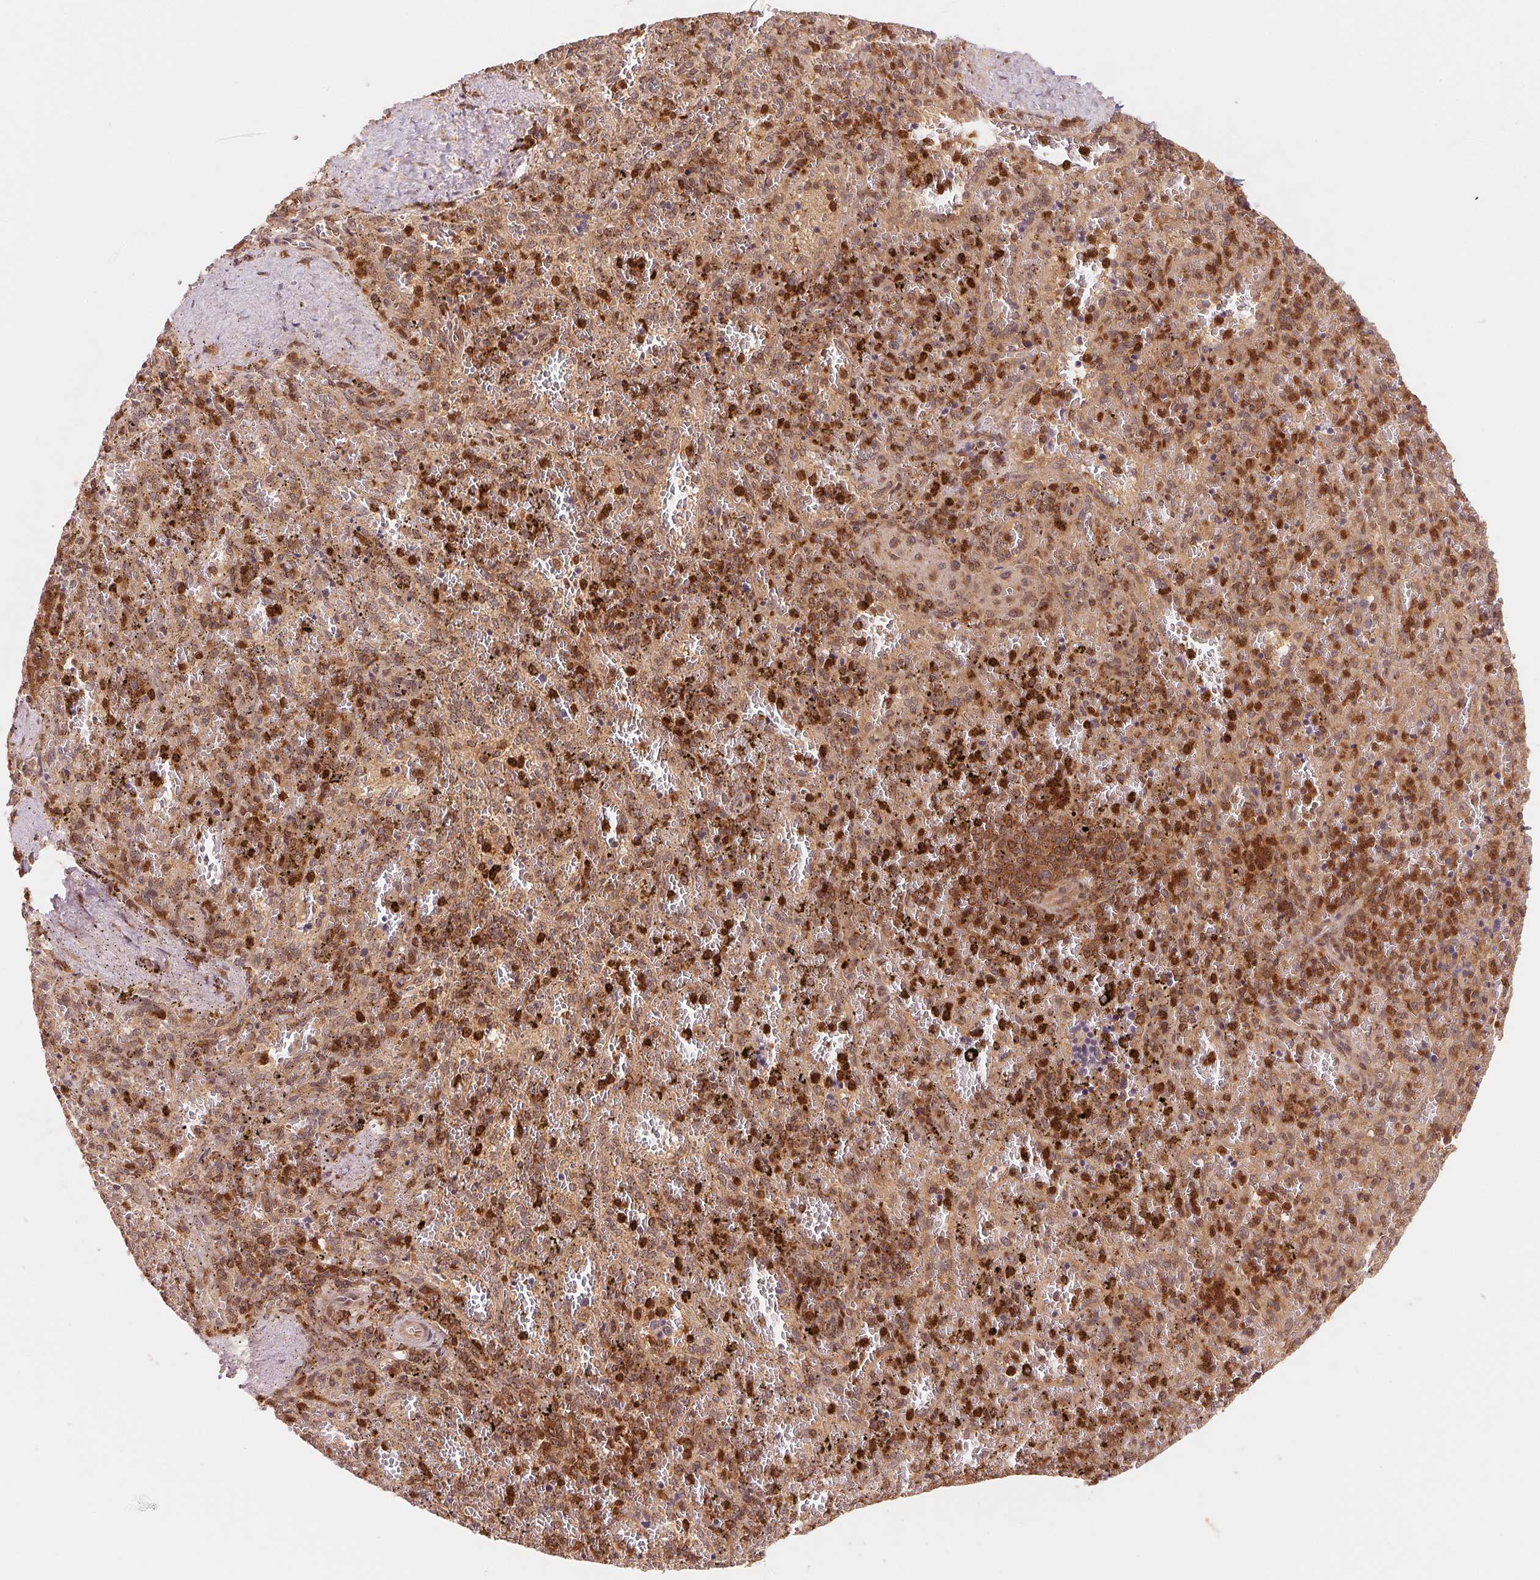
{"staining": {"intensity": "strong", "quantity": "25%-75%", "location": "cytoplasmic/membranous,nuclear"}, "tissue": "spleen", "cell_type": "Cells in red pulp", "image_type": "normal", "snomed": [{"axis": "morphology", "description": "Normal tissue, NOS"}, {"axis": "topography", "description": "Spleen"}], "caption": "About 25%-75% of cells in red pulp in benign spleen display strong cytoplasmic/membranous,nuclear protein positivity as visualized by brown immunohistochemical staining.", "gene": "CCDC102B", "patient": {"sex": "female", "age": 50}}